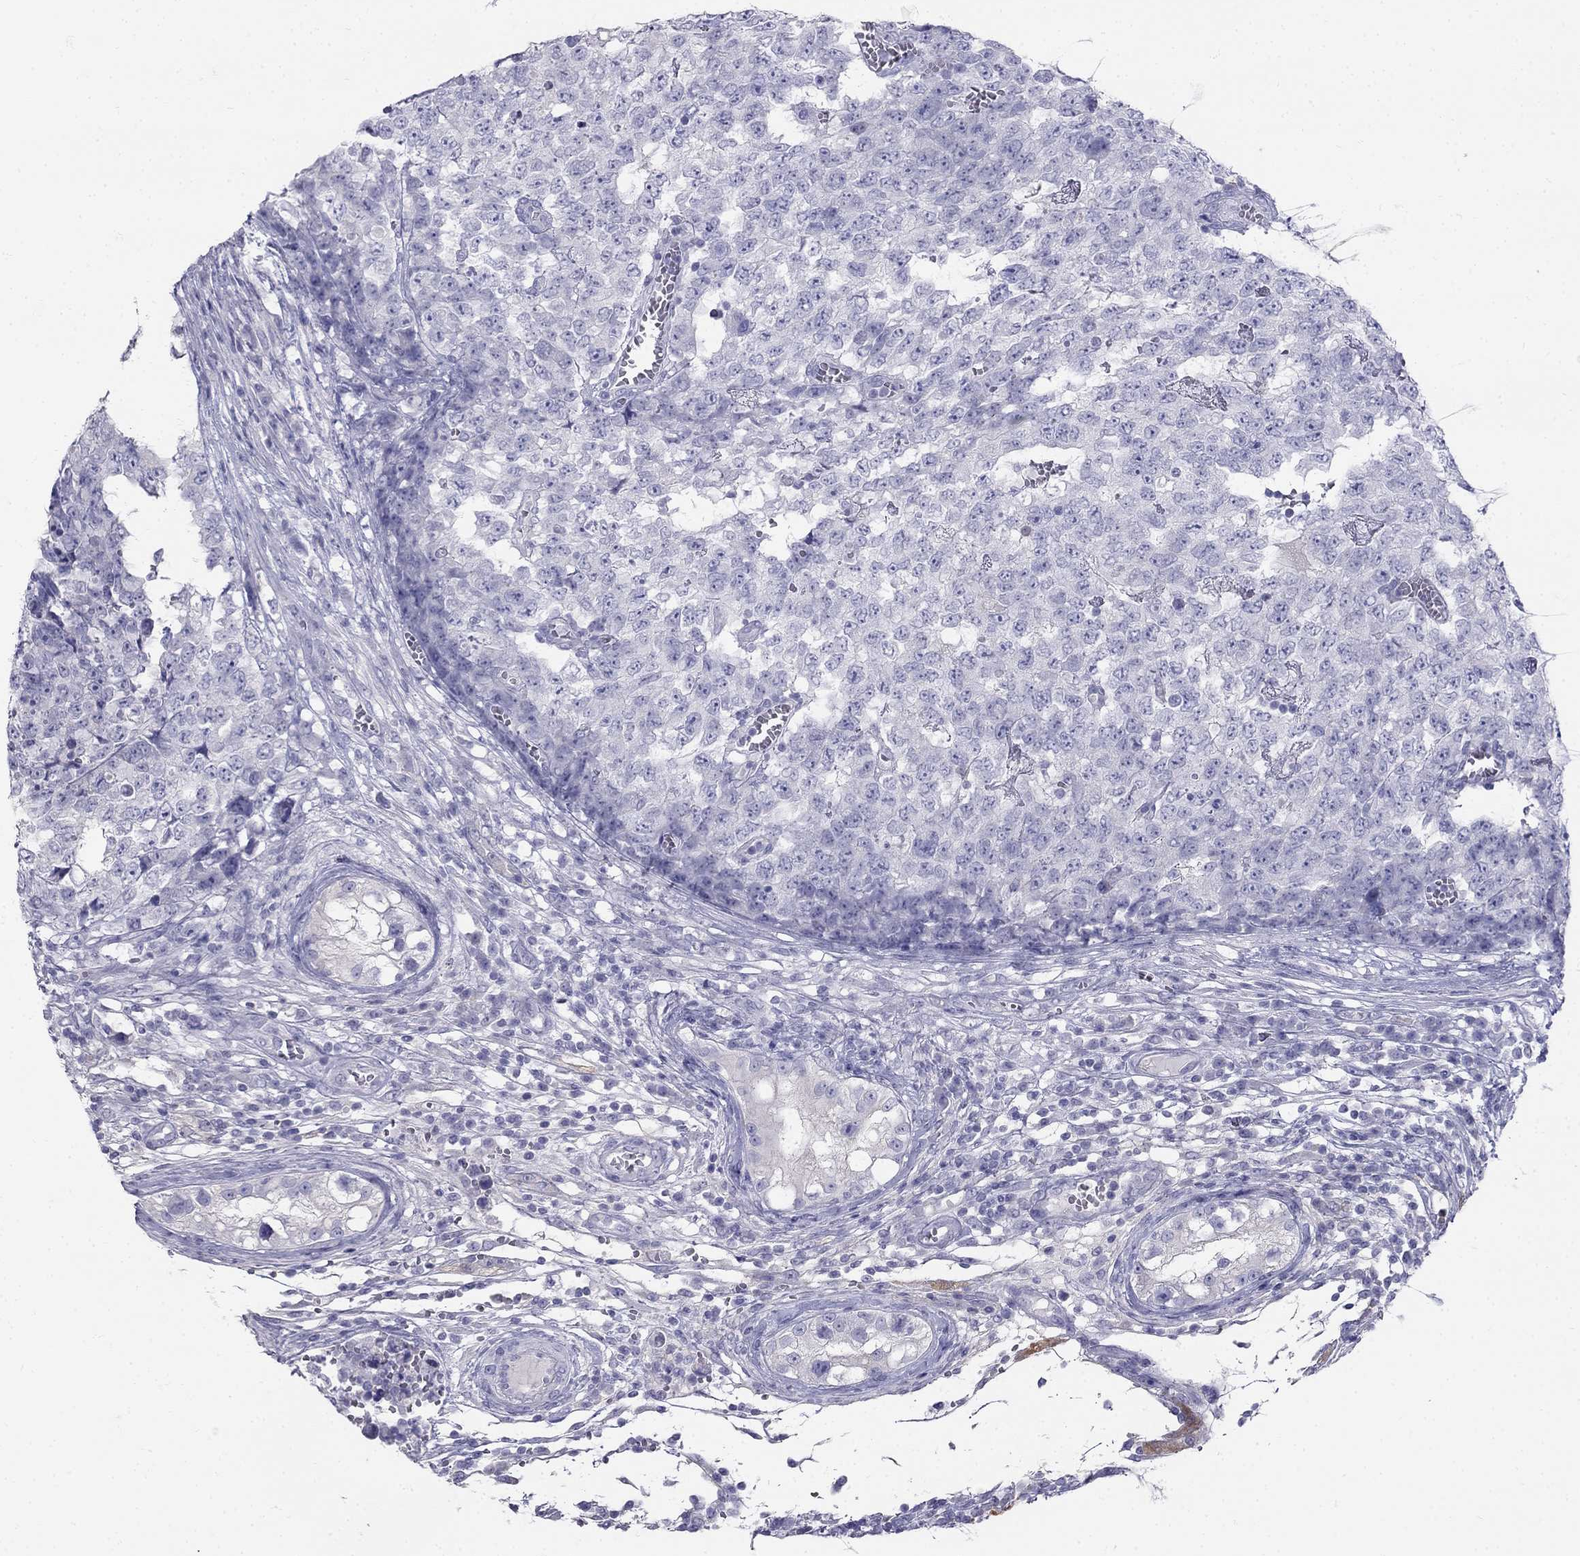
{"staining": {"intensity": "negative", "quantity": "none", "location": "none"}, "tissue": "testis cancer", "cell_type": "Tumor cells", "image_type": "cancer", "snomed": [{"axis": "morphology", "description": "Carcinoma, Embryonal, NOS"}, {"axis": "topography", "description": "Testis"}], "caption": "Image shows no protein positivity in tumor cells of testis cancer tissue.", "gene": "RFLNA", "patient": {"sex": "male", "age": 23}}